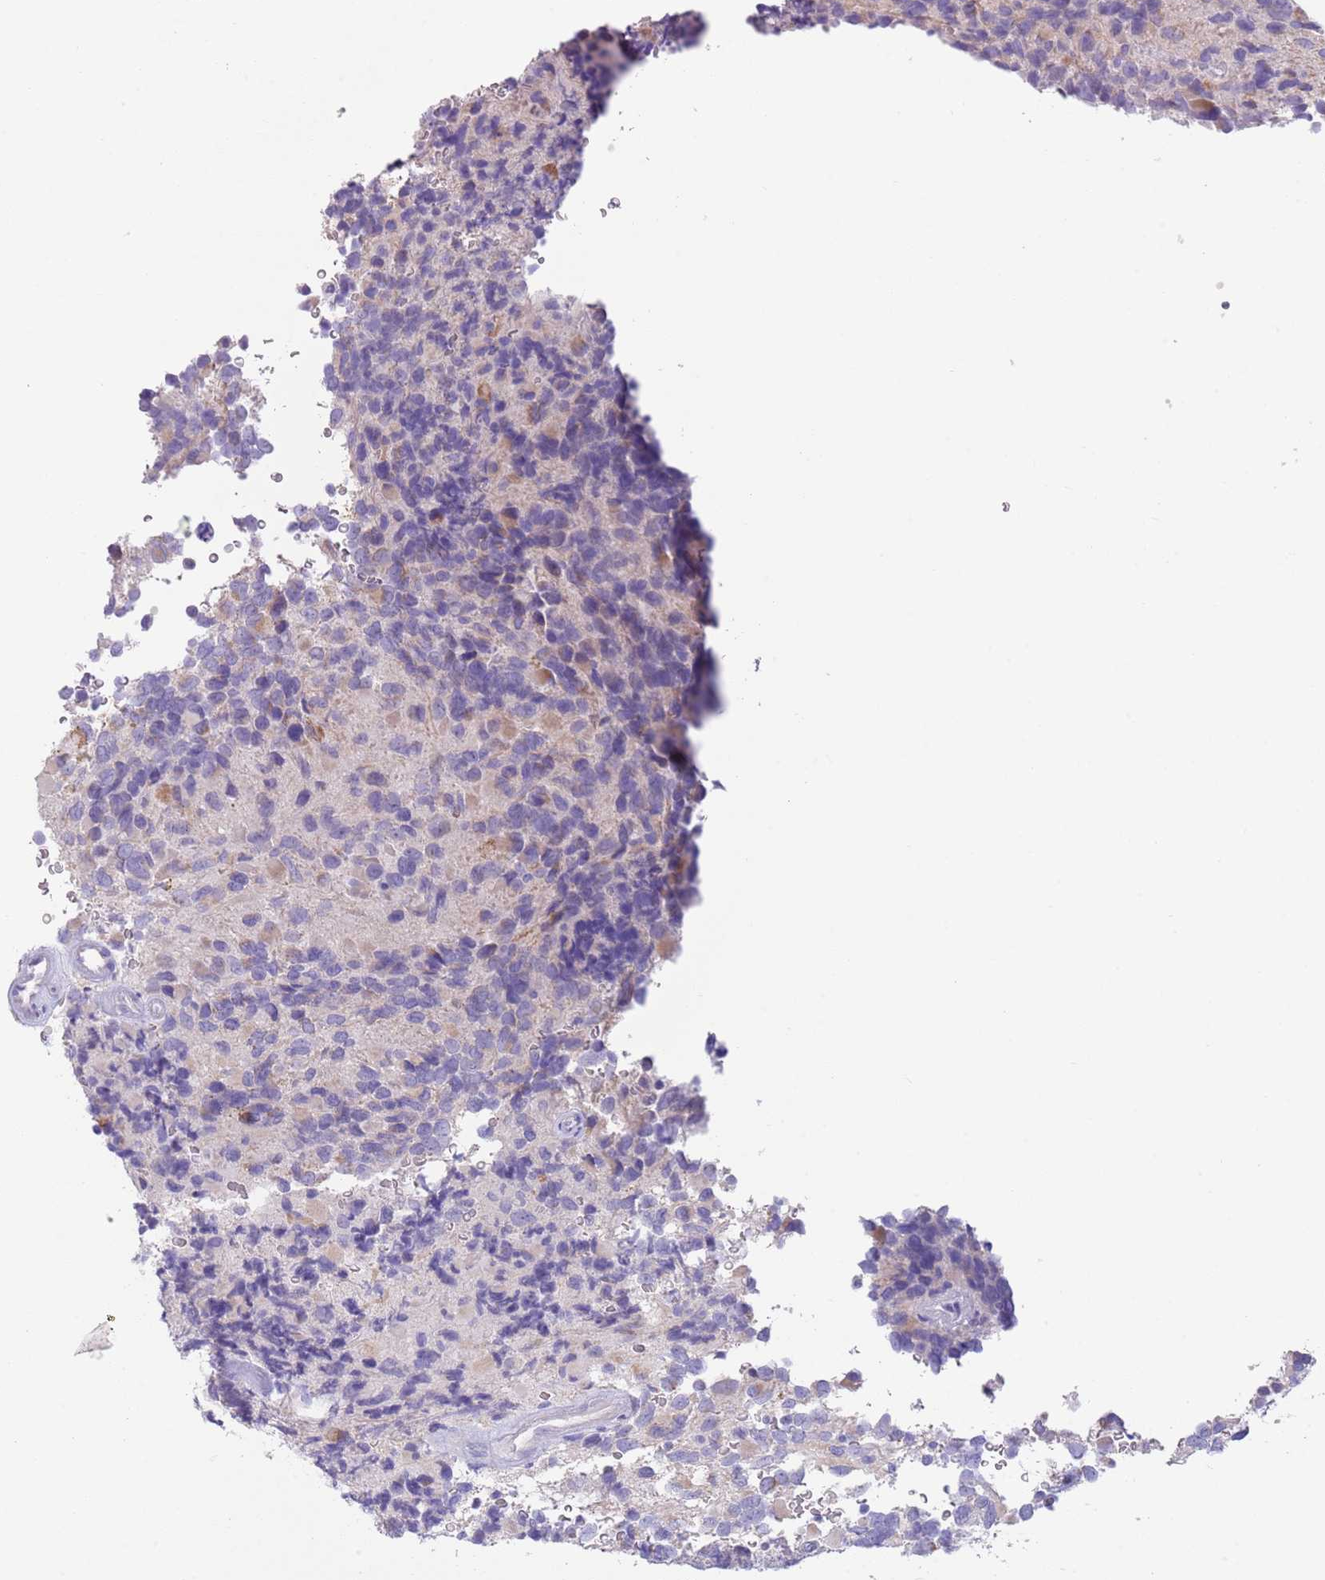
{"staining": {"intensity": "negative", "quantity": "none", "location": "none"}, "tissue": "glioma", "cell_type": "Tumor cells", "image_type": "cancer", "snomed": [{"axis": "morphology", "description": "Glioma, malignant, High grade"}, {"axis": "topography", "description": "Brain"}], "caption": "Immunohistochemistry micrograph of neoplastic tissue: human high-grade glioma (malignant) stained with DAB displays no significant protein positivity in tumor cells.", "gene": "IGFL4", "patient": {"sex": "male", "age": 77}}